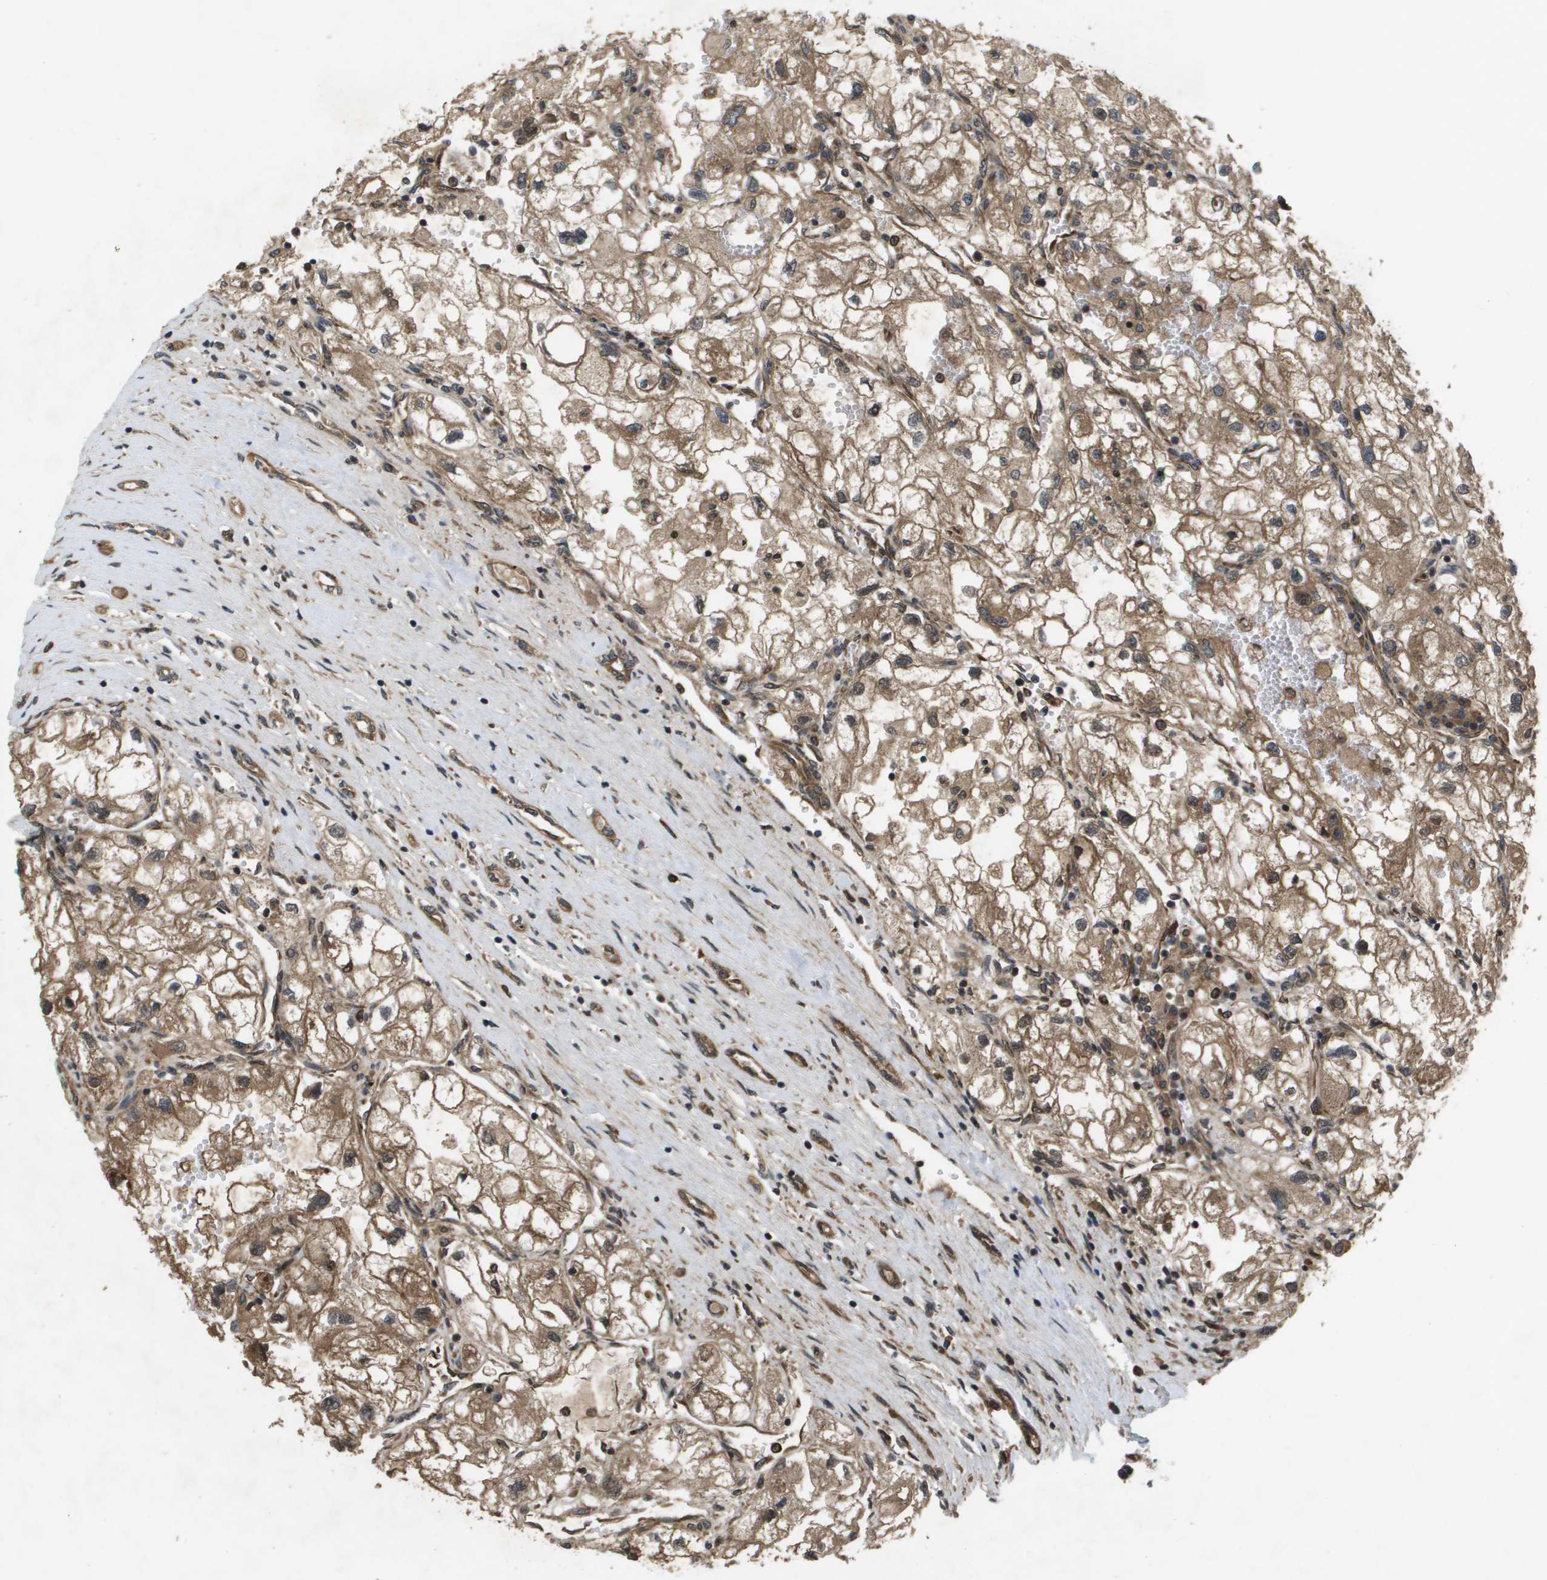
{"staining": {"intensity": "moderate", "quantity": ">75%", "location": "cytoplasmic/membranous"}, "tissue": "renal cancer", "cell_type": "Tumor cells", "image_type": "cancer", "snomed": [{"axis": "morphology", "description": "Adenocarcinoma, NOS"}, {"axis": "topography", "description": "Kidney"}], "caption": "The micrograph displays immunohistochemical staining of renal cancer. There is moderate cytoplasmic/membranous staining is identified in approximately >75% of tumor cells. Using DAB (3,3'-diaminobenzidine) (brown) and hematoxylin (blue) stains, captured at high magnification using brightfield microscopy.", "gene": "SPTLC1", "patient": {"sex": "female", "age": 70}}